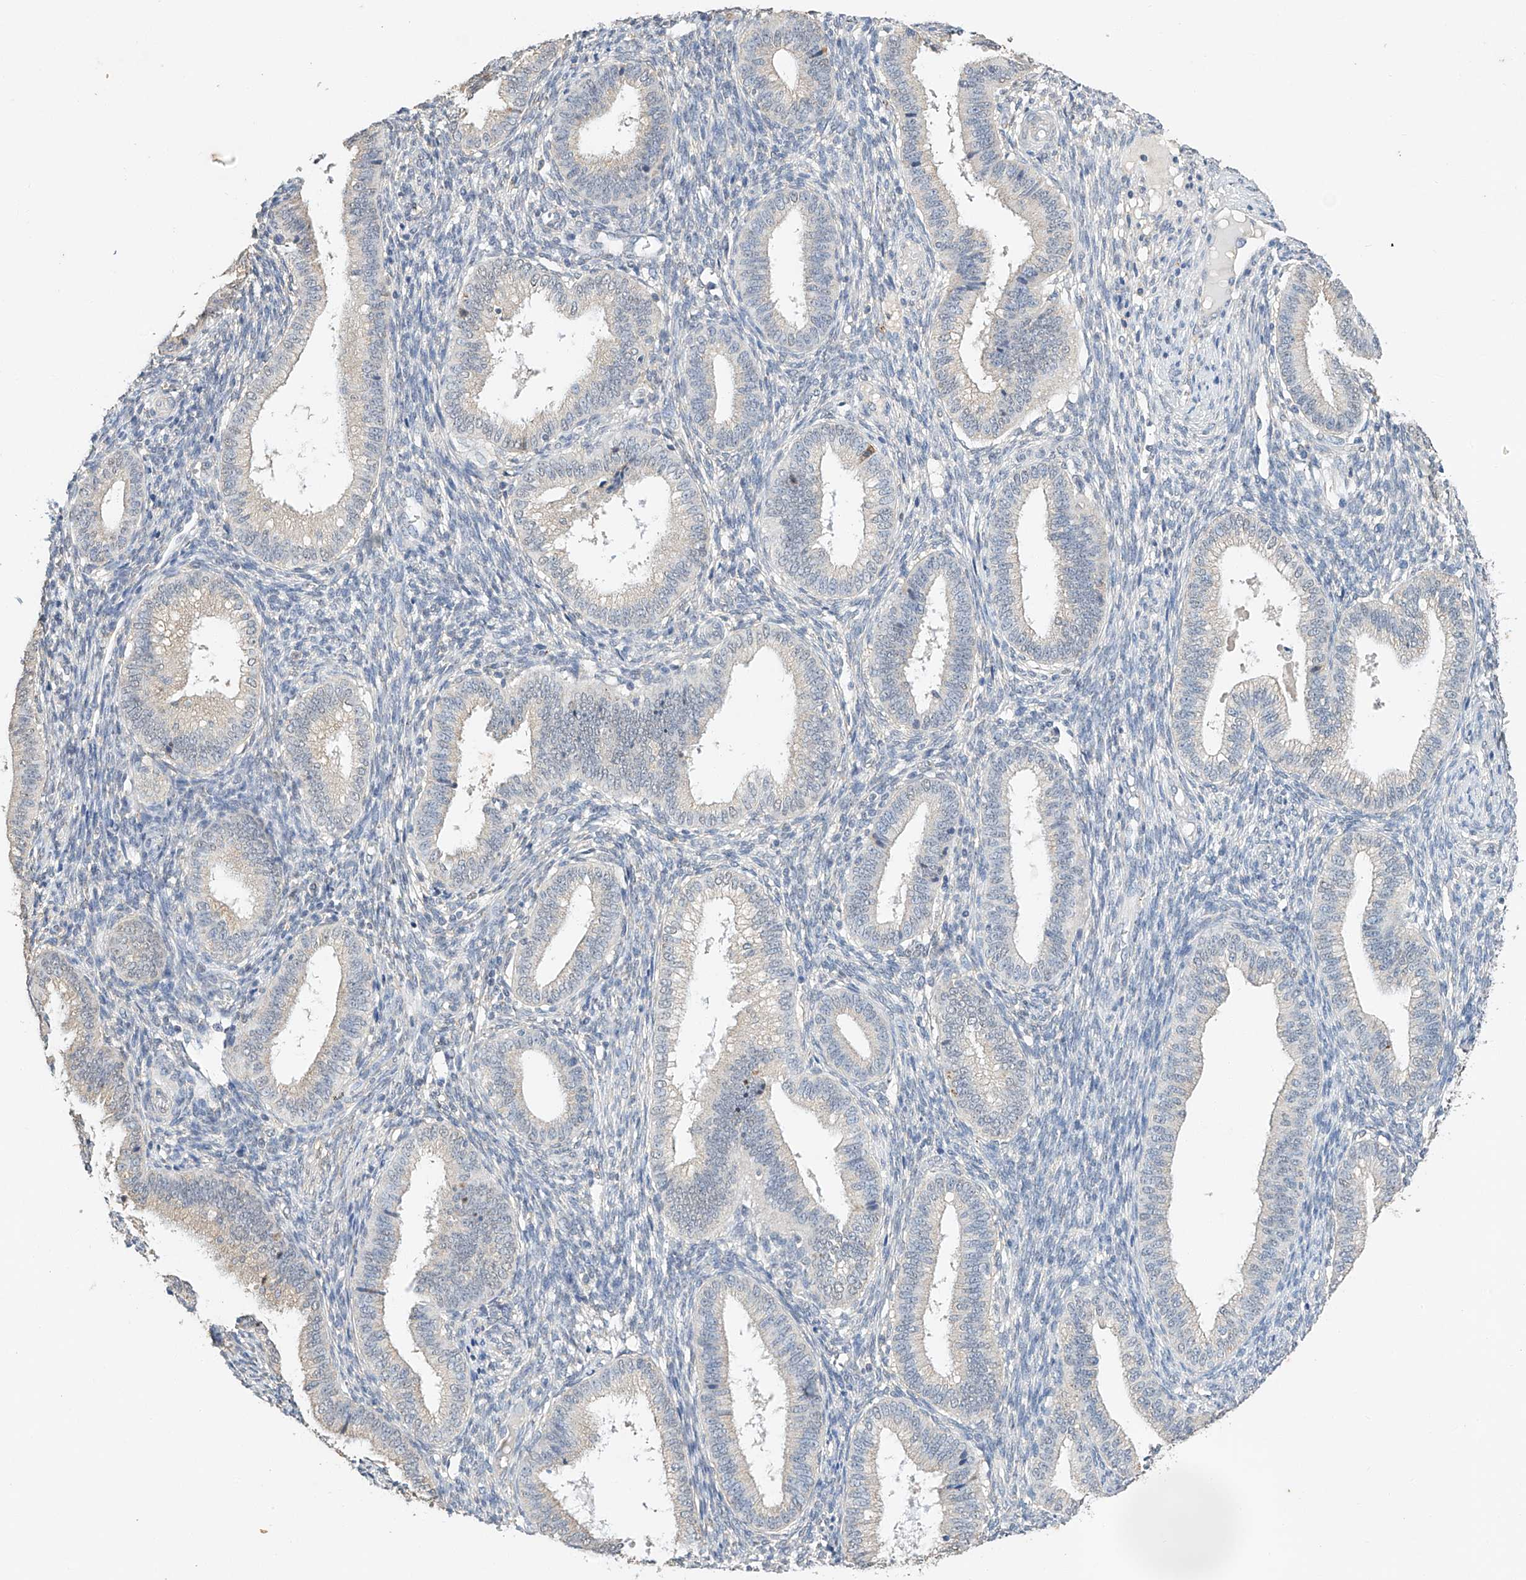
{"staining": {"intensity": "weak", "quantity": "<25%", "location": "cytoplasmic/membranous"}, "tissue": "endometrium", "cell_type": "Cells in endometrial stroma", "image_type": "normal", "snomed": [{"axis": "morphology", "description": "Normal tissue, NOS"}, {"axis": "topography", "description": "Endometrium"}], "caption": "Endometrium was stained to show a protein in brown. There is no significant positivity in cells in endometrial stroma. (DAB immunohistochemistry, high magnification).", "gene": "CTDP1", "patient": {"sex": "female", "age": 39}}